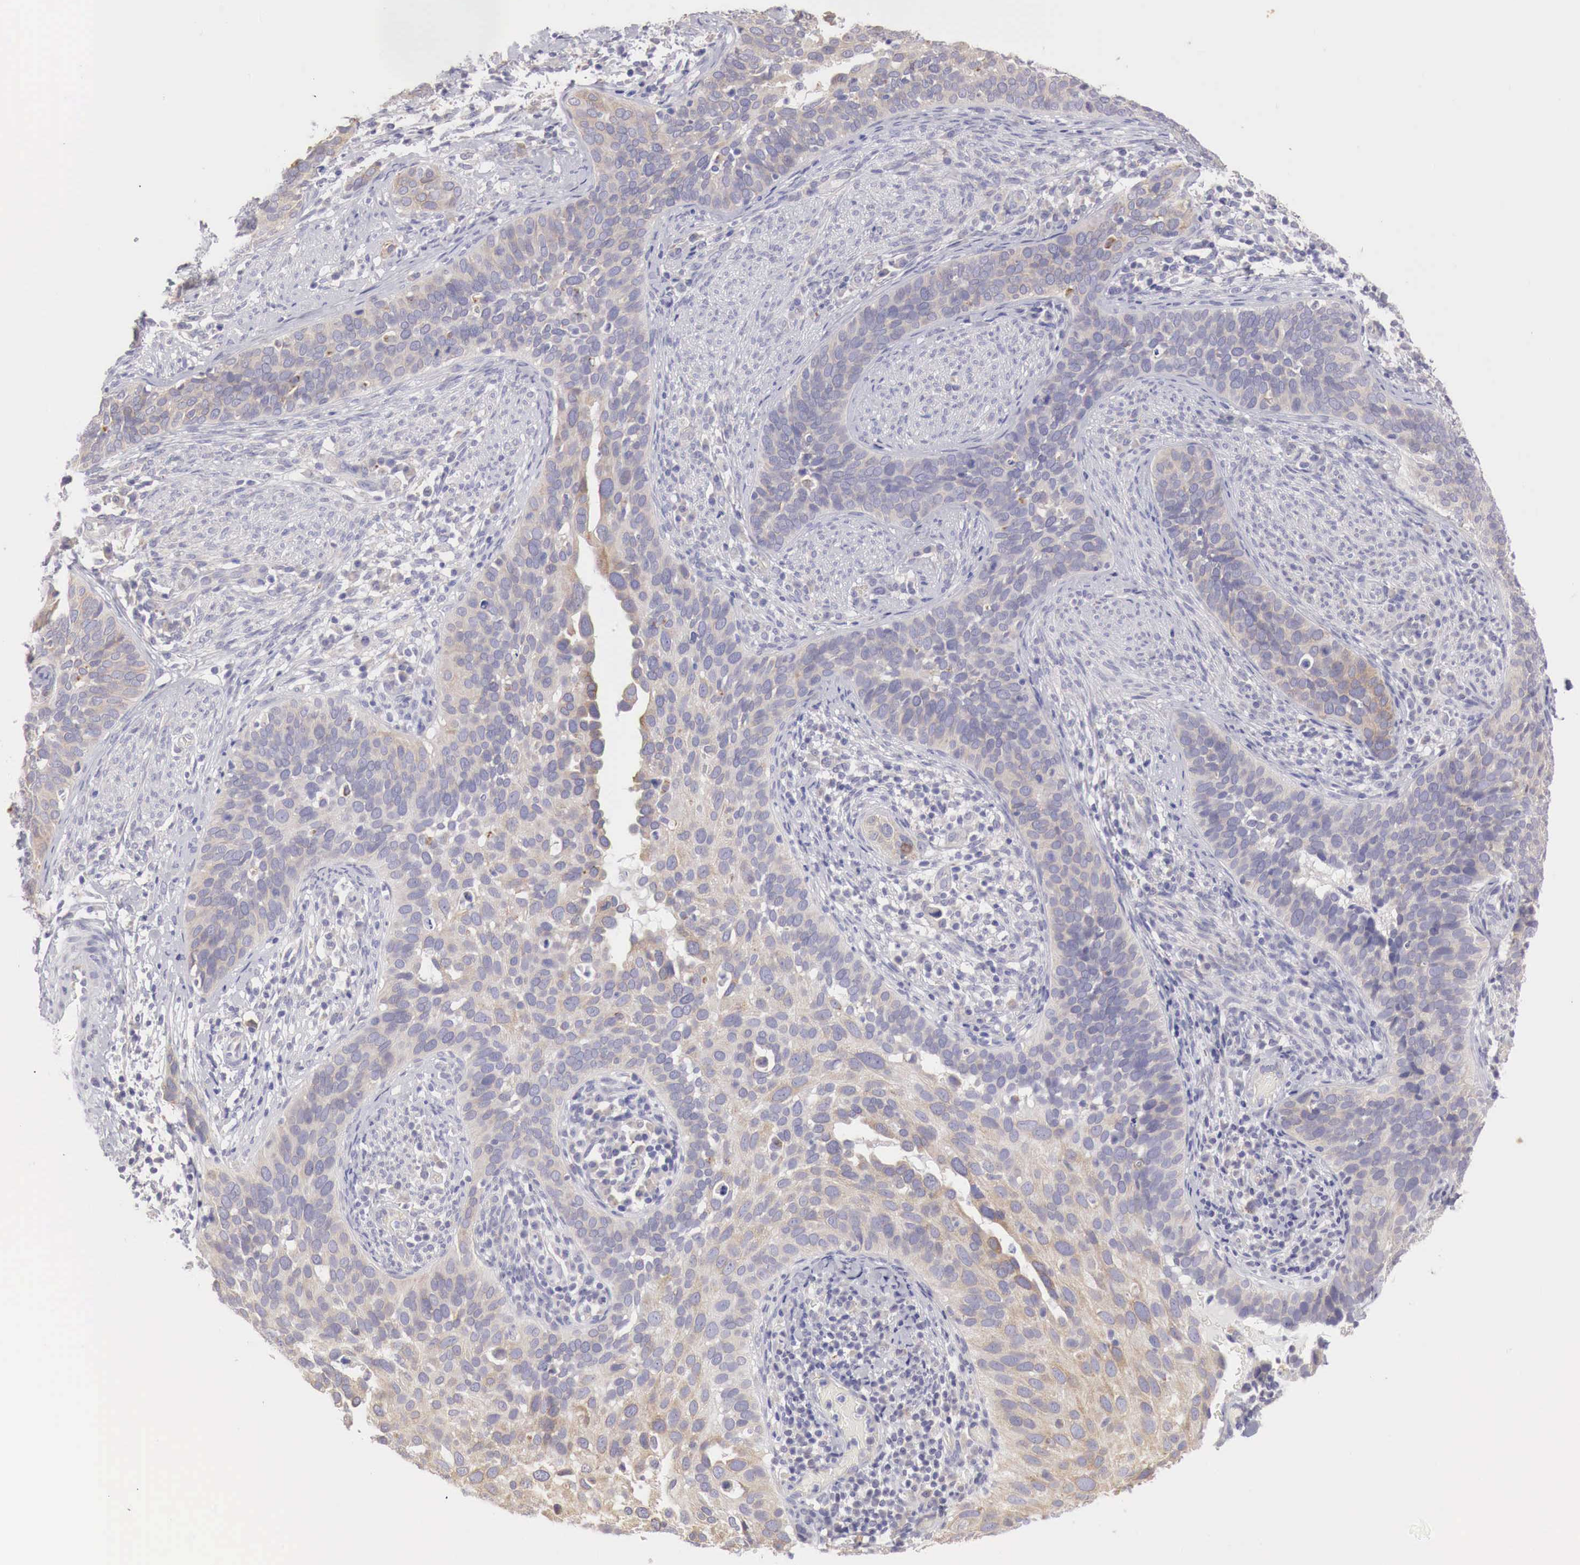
{"staining": {"intensity": "weak", "quantity": "25%-75%", "location": "cytoplasmic/membranous"}, "tissue": "cervical cancer", "cell_type": "Tumor cells", "image_type": "cancer", "snomed": [{"axis": "morphology", "description": "Squamous cell carcinoma, NOS"}, {"axis": "topography", "description": "Cervix"}], "caption": "Immunohistochemical staining of human cervical cancer exhibits low levels of weak cytoplasmic/membranous protein positivity in approximately 25%-75% of tumor cells.", "gene": "NSDHL", "patient": {"sex": "female", "age": 31}}